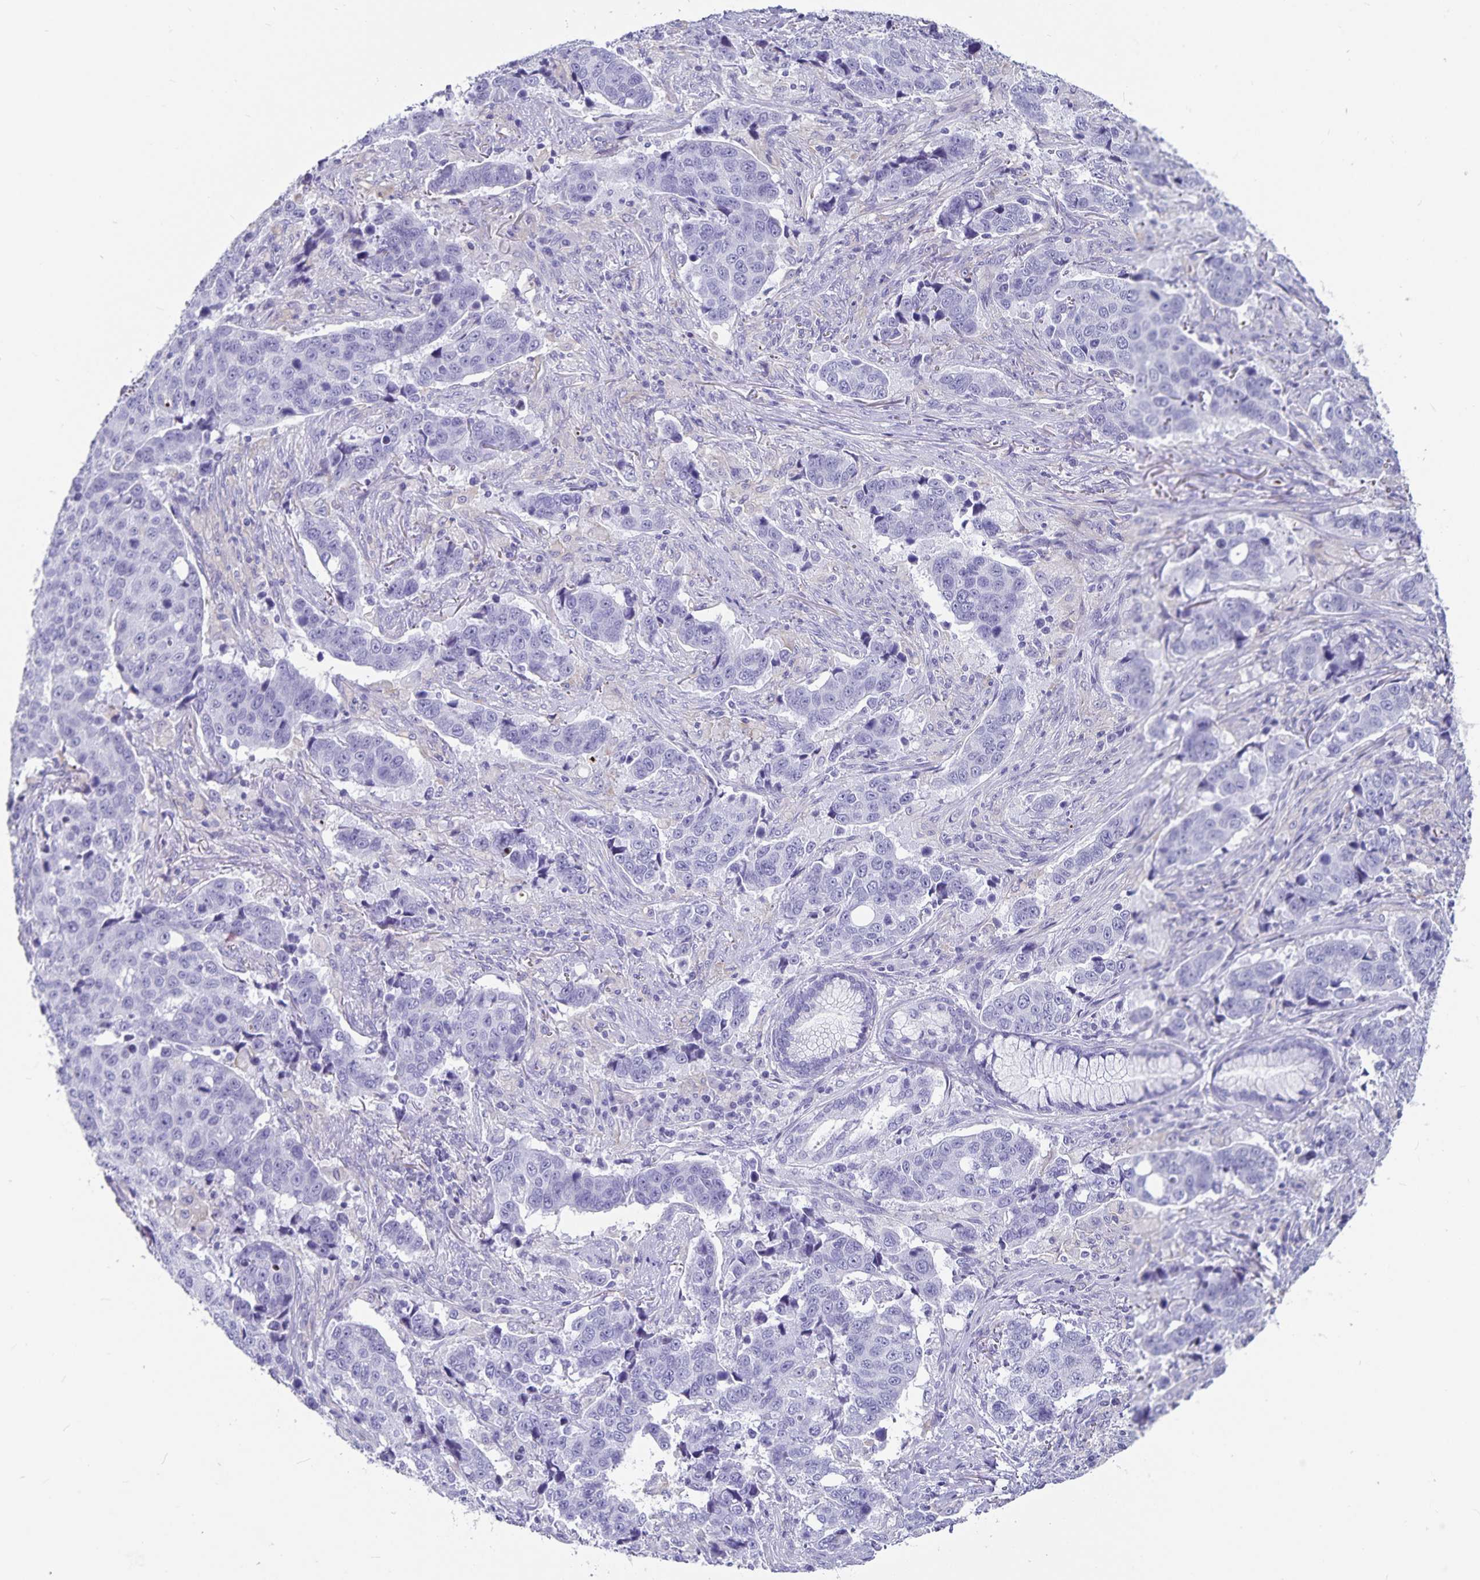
{"staining": {"intensity": "negative", "quantity": "none", "location": "none"}, "tissue": "lung cancer", "cell_type": "Tumor cells", "image_type": "cancer", "snomed": [{"axis": "morphology", "description": "Squamous cell carcinoma, NOS"}, {"axis": "topography", "description": "Lymph node"}, {"axis": "topography", "description": "Lung"}], "caption": "Human lung squamous cell carcinoma stained for a protein using immunohistochemistry exhibits no expression in tumor cells.", "gene": "PLAC1", "patient": {"sex": "male", "age": 61}}